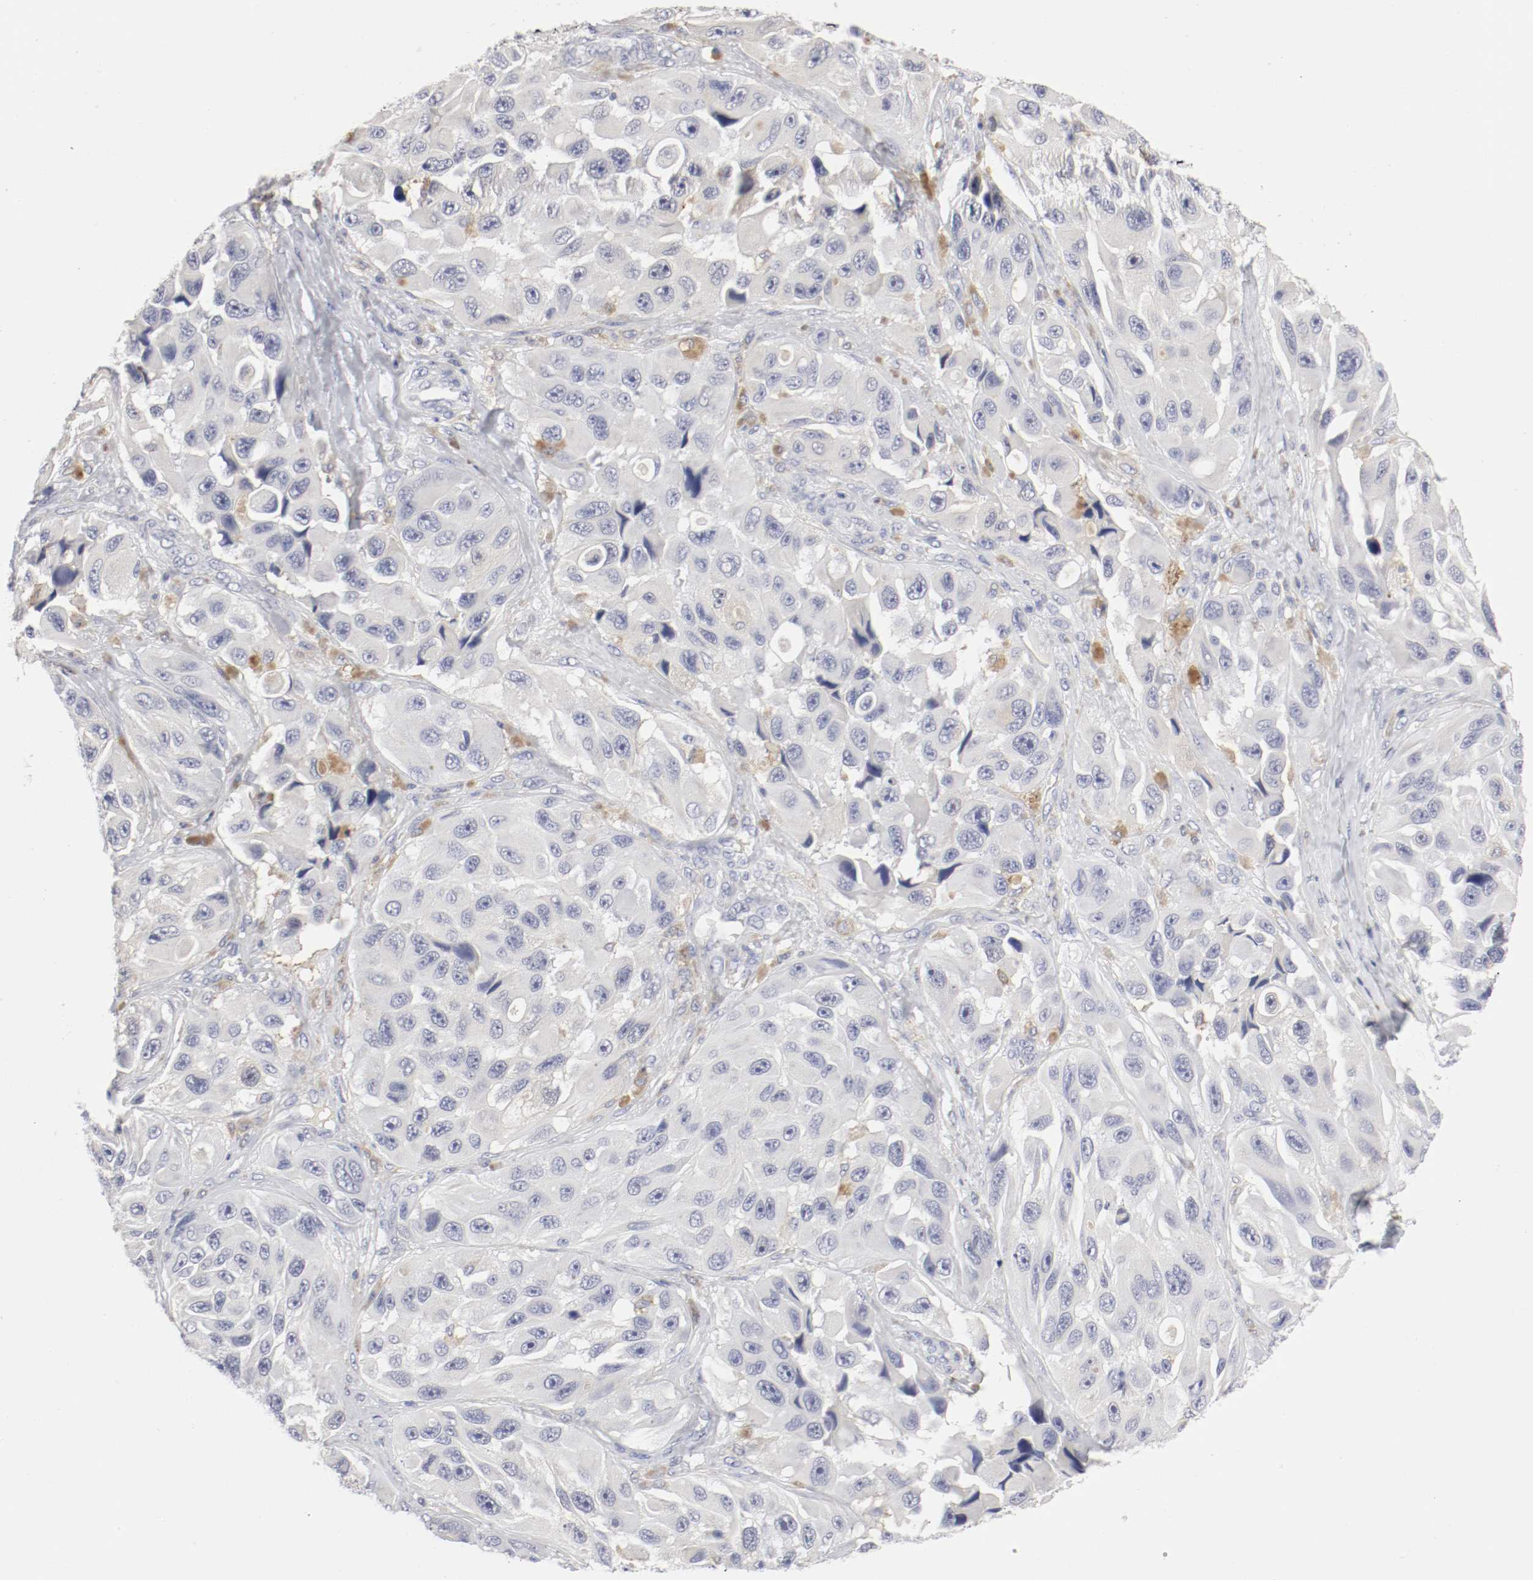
{"staining": {"intensity": "negative", "quantity": "none", "location": "none"}, "tissue": "melanoma", "cell_type": "Tumor cells", "image_type": "cancer", "snomed": [{"axis": "morphology", "description": "Malignant melanoma, NOS"}, {"axis": "topography", "description": "Skin"}], "caption": "DAB immunohistochemical staining of human malignant melanoma exhibits no significant expression in tumor cells. (Stains: DAB (3,3'-diaminobenzidine) immunohistochemistry (IHC) with hematoxylin counter stain, Microscopy: brightfield microscopy at high magnification).", "gene": "ITGAX", "patient": {"sex": "female", "age": 73}}